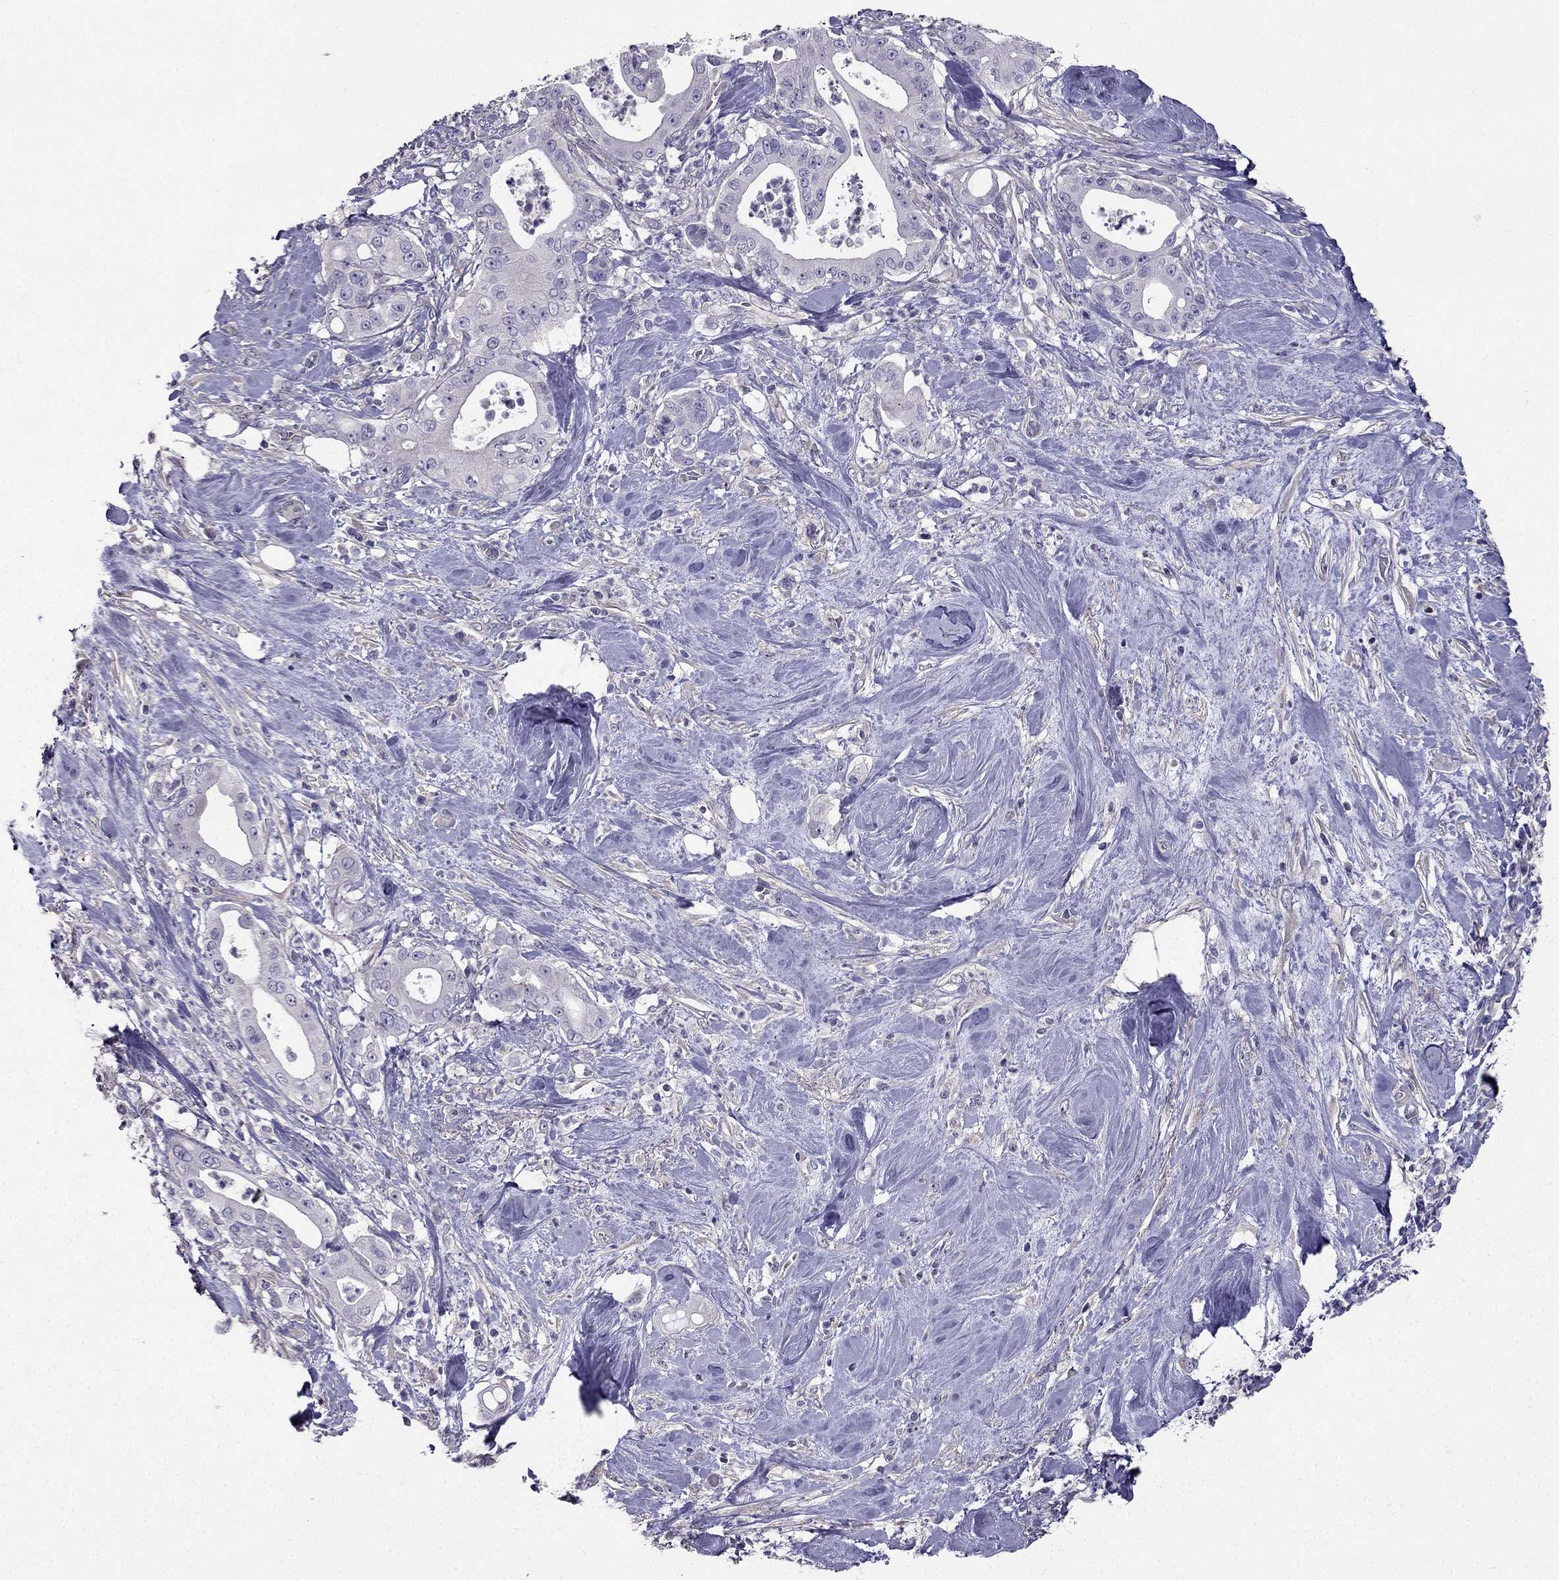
{"staining": {"intensity": "negative", "quantity": "none", "location": "none"}, "tissue": "pancreatic cancer", "cell_type": "Tumor cells", "image_type": "cancer", "snomed": [{"axis": "morphology", "description": "Adenocarcinoma, NOS"}, {"axis": "topography", "description": "Pancreas"}], "caption": "Immunohistochemical staining of human pancreatic cancer displays no significant expression in tumor cells. (Stains: DAB (3,3'-diaminobenzidine) IHC with hematoxylin counter stain, Microscopy: brightfield microscopy at high magnification).", "gene": "AS3MT", "patient": {"sex": "male", "age": 71}}